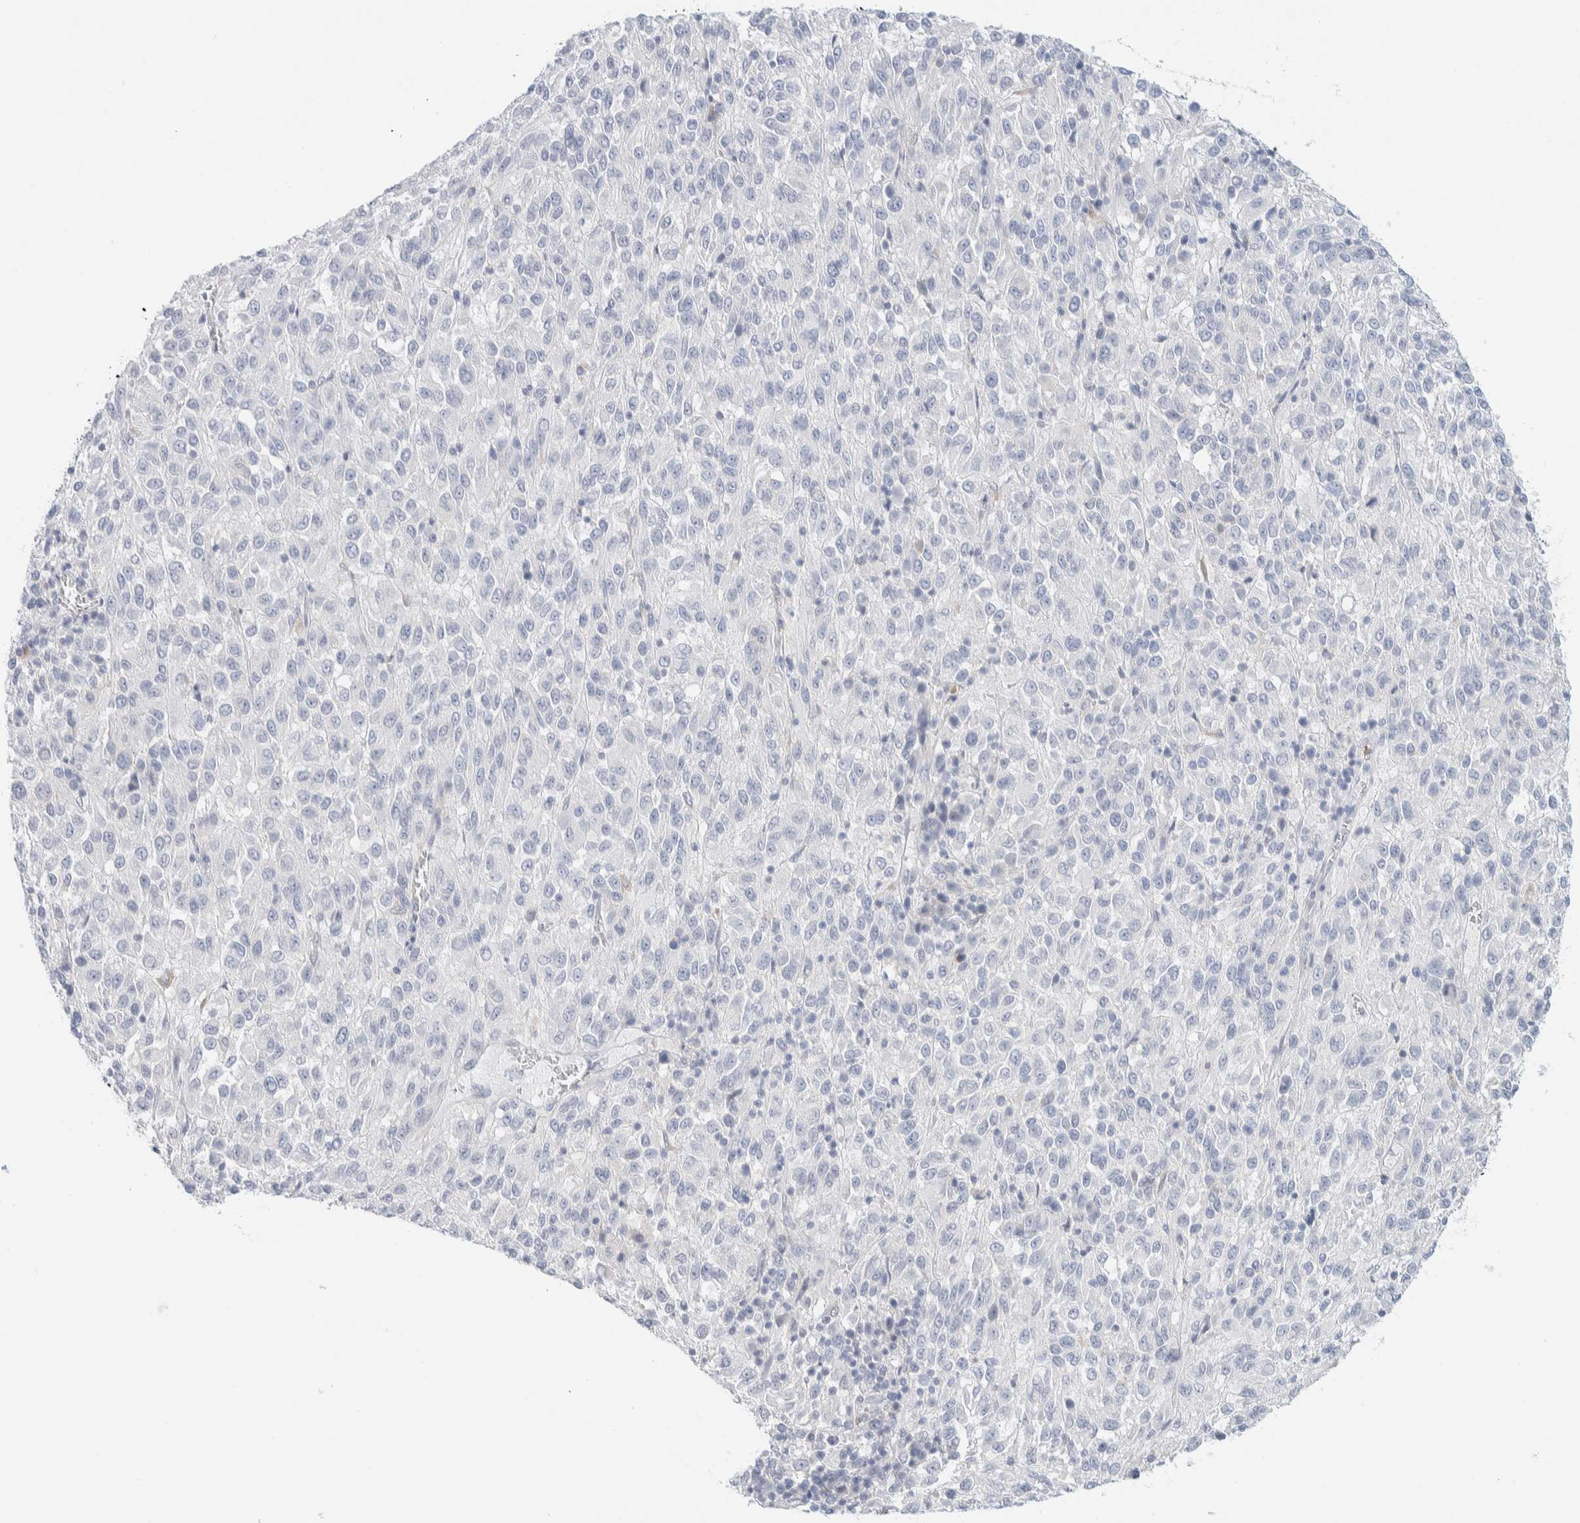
{"staining": {"intensity": "negative", "quantity": "none", "location": "none"}, "tissue": "melanoma", "cell_type": "Tumor cells", "image_type": "cancer", "snomed": [{"axis": "morphology", "description": "Malignant melanoma, Metastatic site"}, {"axis": "topography", "description": "Lung"}], "caption": "Tumor cells are negative for protein expression in human malignant melanoma (metastatic site).", "gene": "ATCAY", "patient": {"sex": "male", "age": 64}}